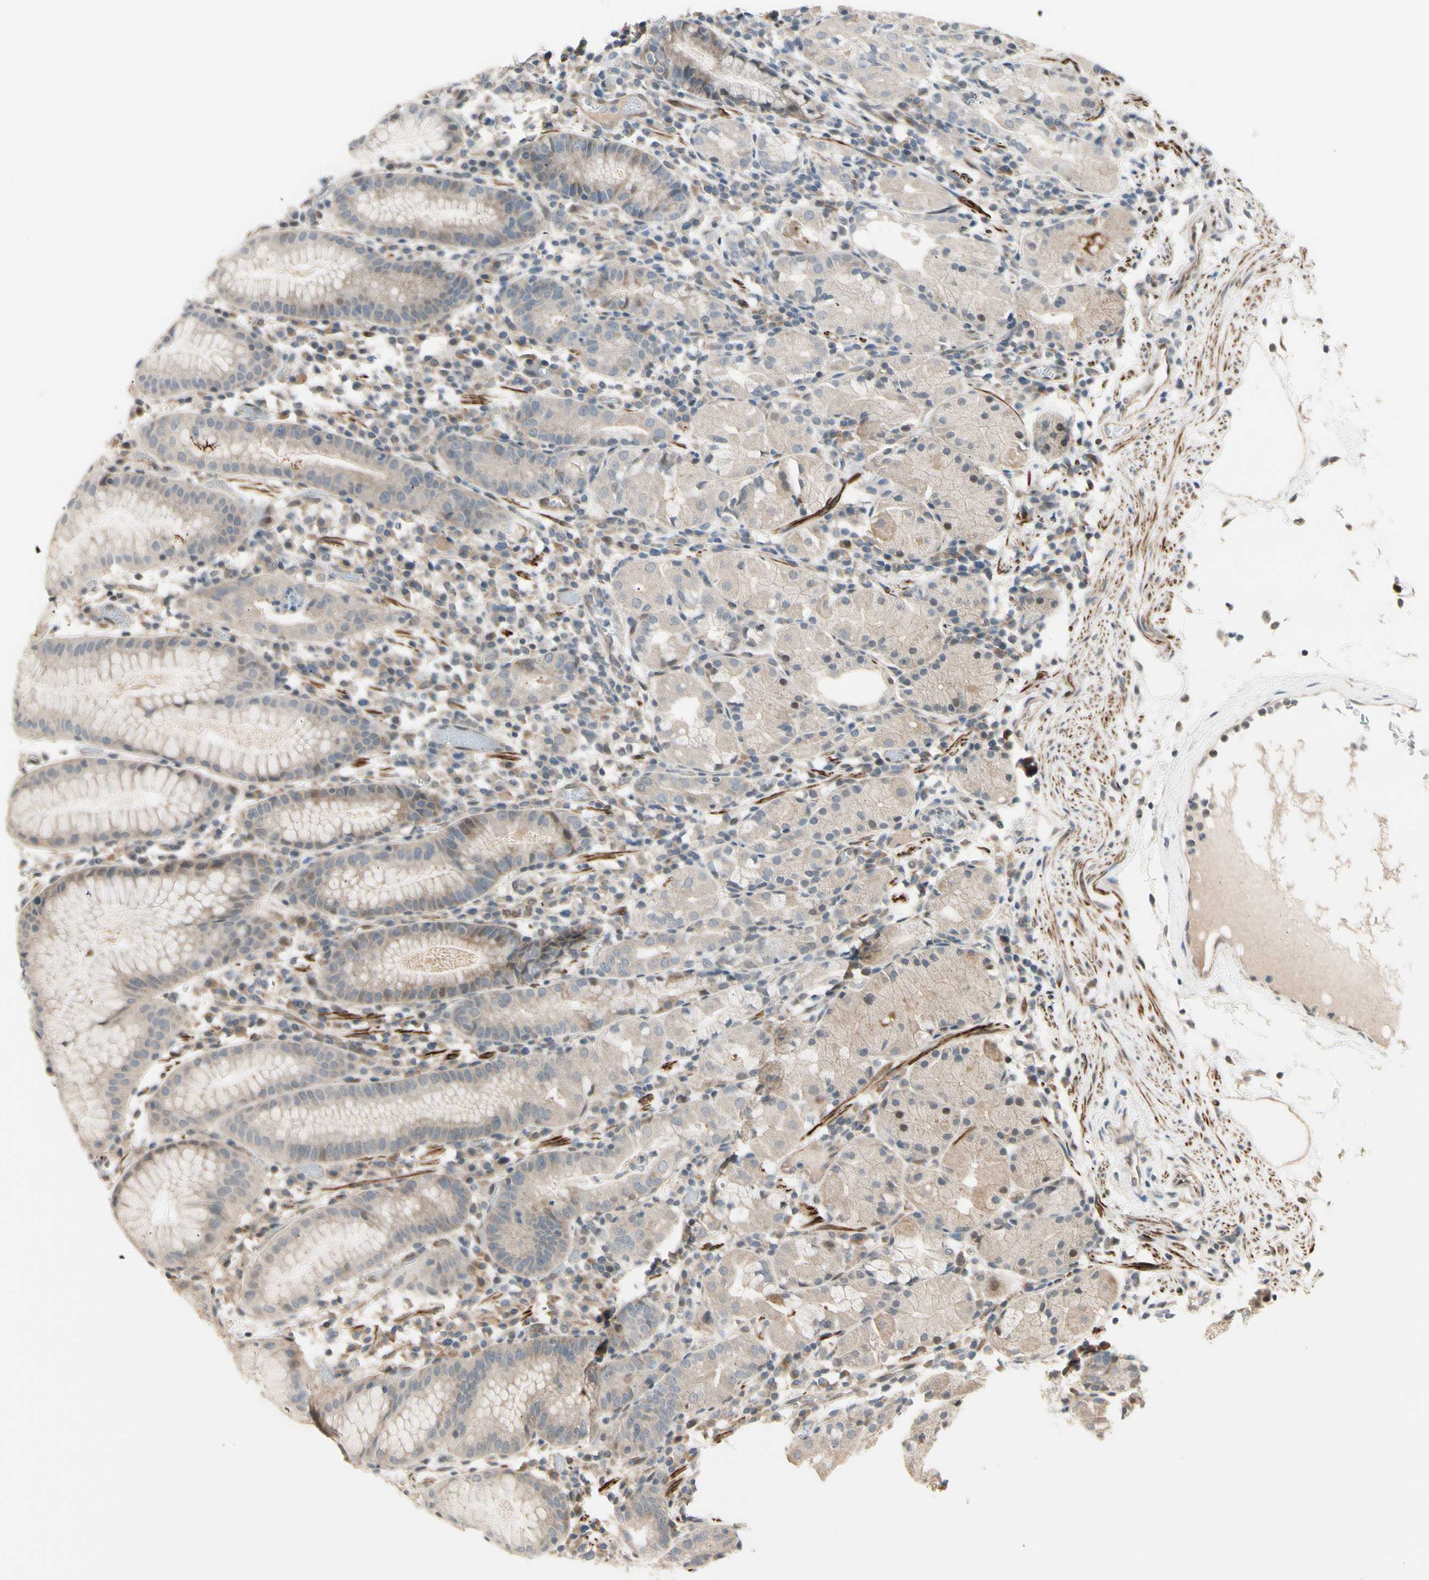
{"staining": {"intensity": "weak", "quantity": "25%-75%", "location": "cytoplasmic/membranous,nuclear"}, "tissue": "stomach", "cell_type": "Glandular cells", "image_type": "normal", "snomed": [{"axis": "morphology", "description": "Normal tissue, NOS"}, {"axis": "topography", "description": "Stomach"}, {"axis": "topography", "description": "Stomach, lower"}], "caption": "A brown stain highlights weak cytoplasmic/membranous,nuclear staining of a protein in glandular cells of benign human stomach. Nuclei are stained in blue.", "gene": "SVBP", "patient": {"sex": "female", "age": 75}}